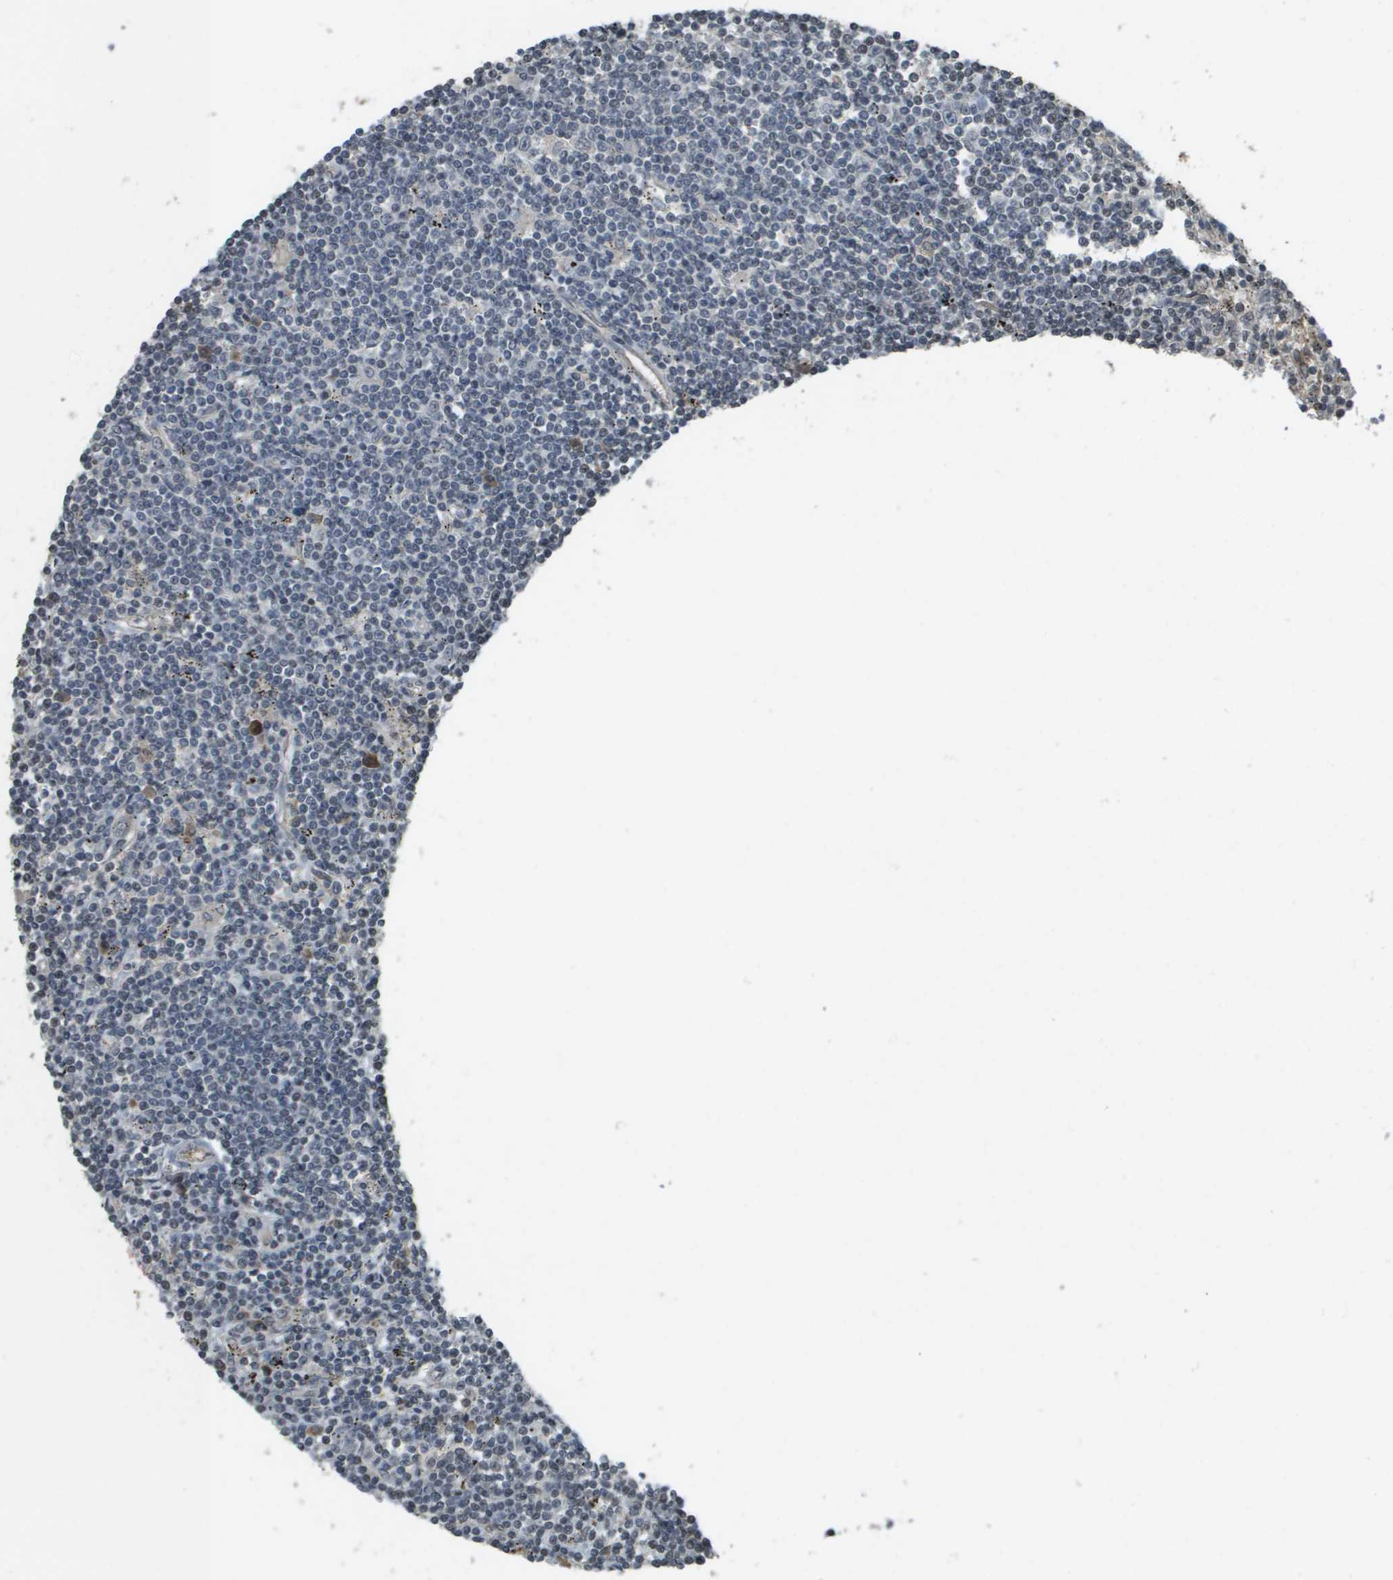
{"staining": {"intensity": "negative", "quantity": "none", "location": "none"}, "tissue": "lymphoma", "cell_type": "Tumor cells", "image_type": "cancer", "snomed": [{"axis": "morphology", "description": "Malignant lymphoma, non-Hodgkin's type, Low grade"}, {"axis": "topography", "description": "Spleen"}], "caption": "Immunohistochemistry (IHC) of malignant lymphoma, non-Hodgkin's type (low-grade) shows no staining in tumor cells. (Immunohistochemistry, brightfield microscopy, high magnification).", "gene": "NDRG2", "patient": {"sex": "male", "age": 76}}